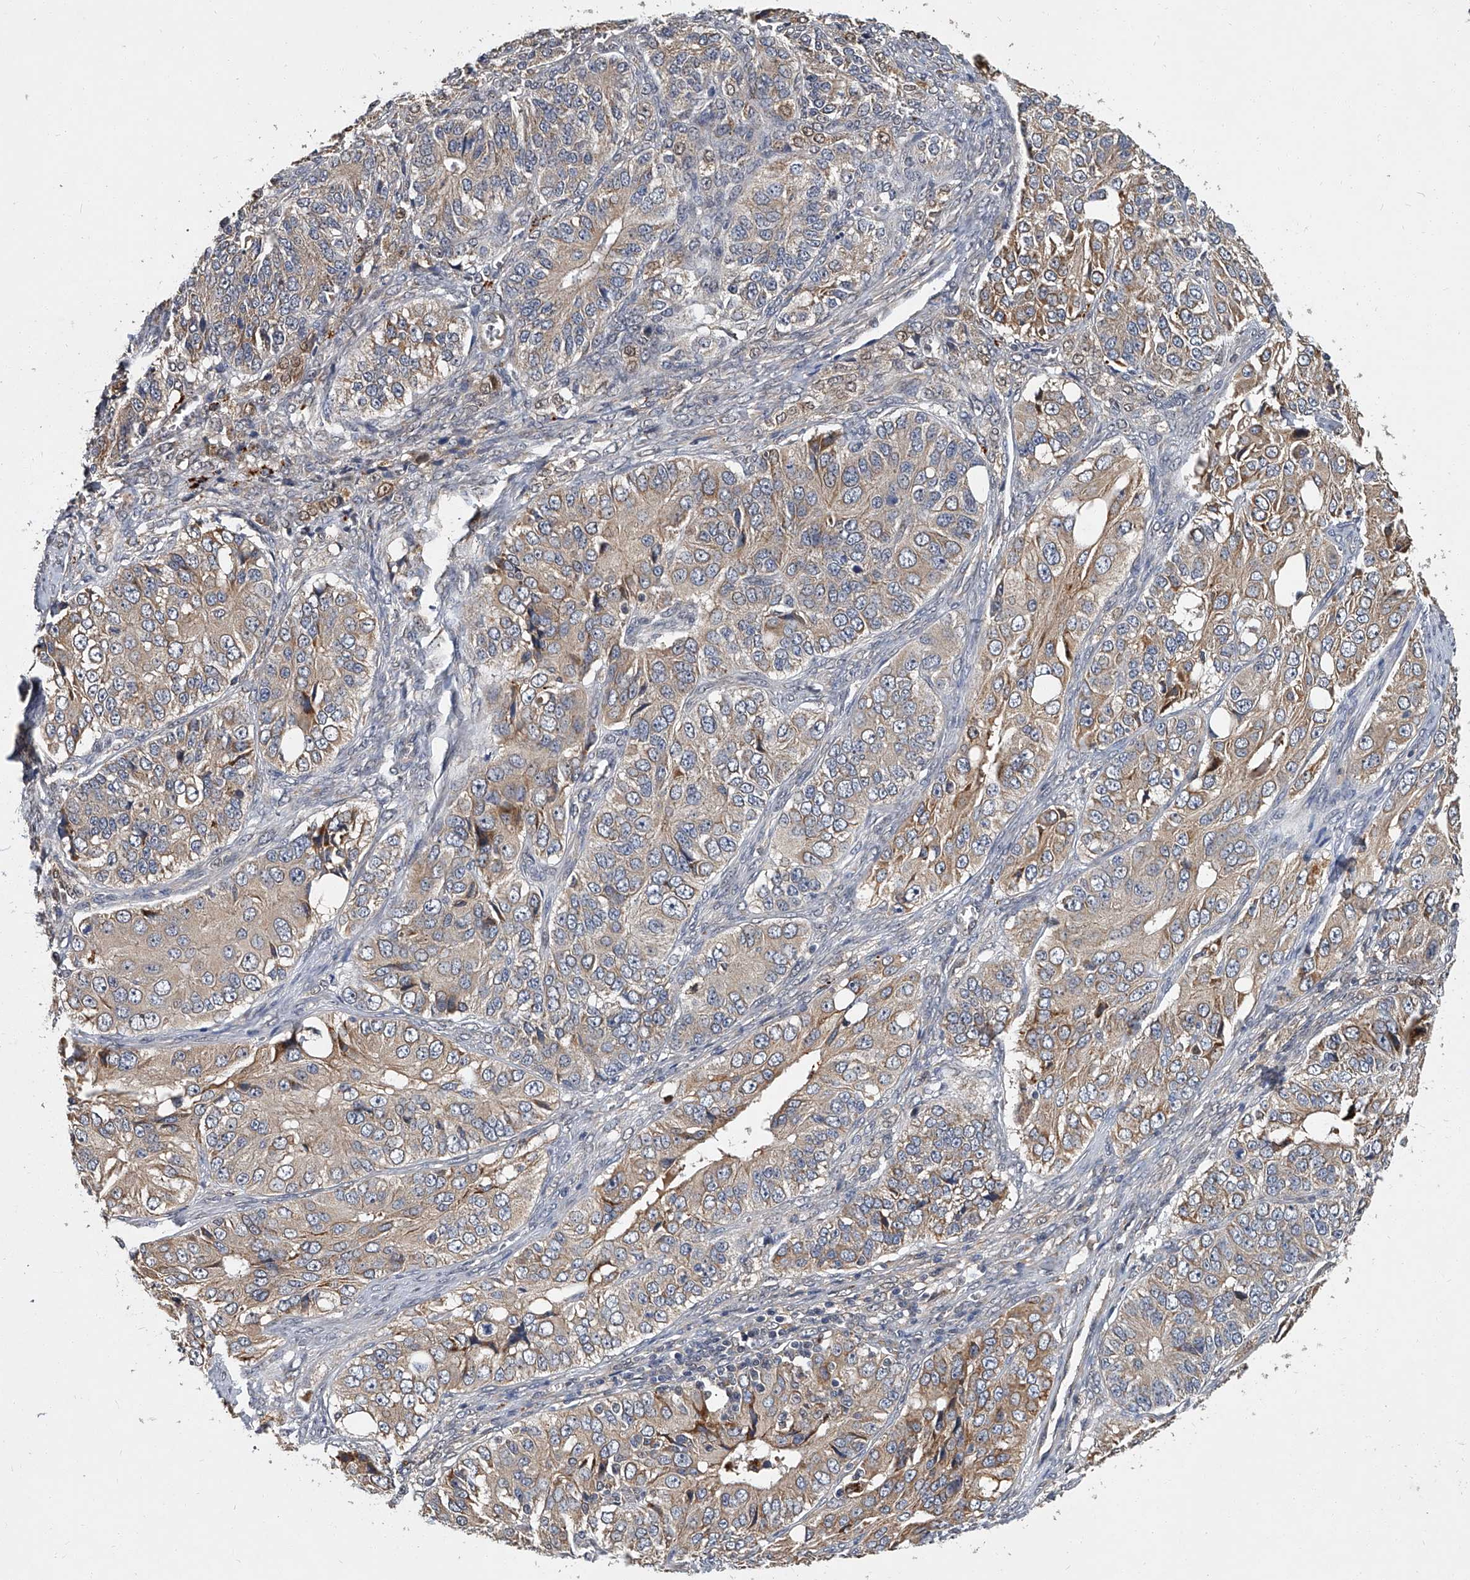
{"staining": {"intensity": "weak", "quantity": ">75%", "location": "cytoplasmic/membranous"}, "tissue": "ovarian cancer", "cell_type": "Tumor cells", "image_type": "cancer", "snomed": [{"axis": "morphology", "description": "Carcinoma, endometroid"}, {"axis": "topography", "description": "Ovary"}], "caption": "High-power microscopy captured an IHC photomicrograph of endometroid carcinoma (ovarian), revealing weak cytoplasmic/membranous positivity in about >75% of tumor cells. The staining was performed using DAB (3,3'-diaminobenzidine) to visualize the protein expression in brown, while the nuclei were stained in blue with hematoxylin (Magnification: 20x).", "gene": "JAG2", "patient": {"sex": "female", "age": 51}}